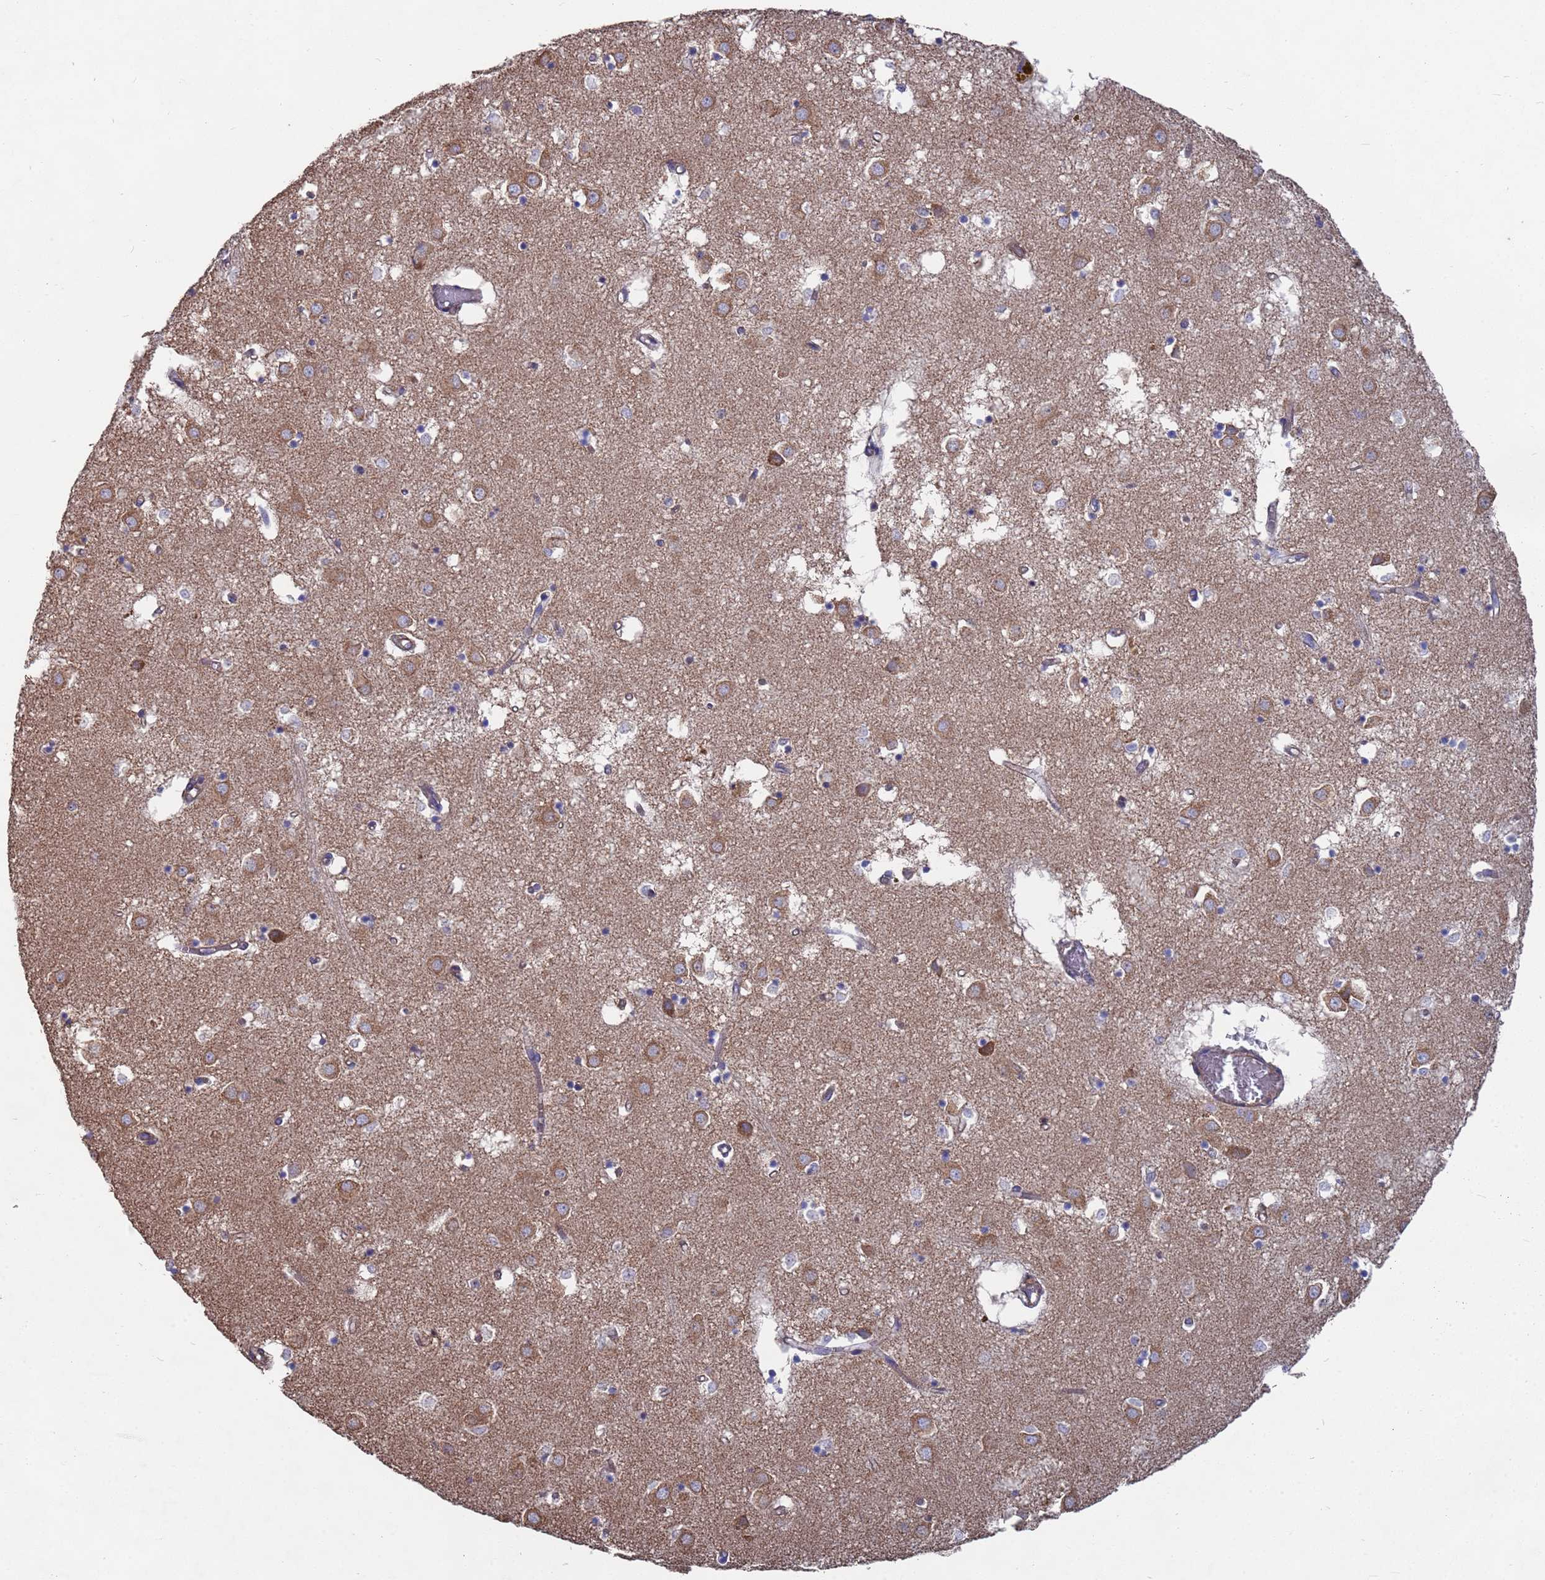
{"staining": {"intensity": "weak", "quantity": "<25%", "location": "cytoplasmic/membranous"}, "tissue": "caudate", "cell_type": "Glial cells", "image_type": "normal", "snomed": [{"axis": "morphology", "description": "Normal tissue, NOS"}, {"axis": "topography", "description": "Lateral ventricle wall"}], "caption": "High power microscopy photomicrograph of an immunohistochemistry image of normal caudate, revealing no significant staining in glial cells. (IHC, brightfield microscopy, high magnification).", "gene": "PYCR1", "patient": {"sex": "male", "age": 70}}